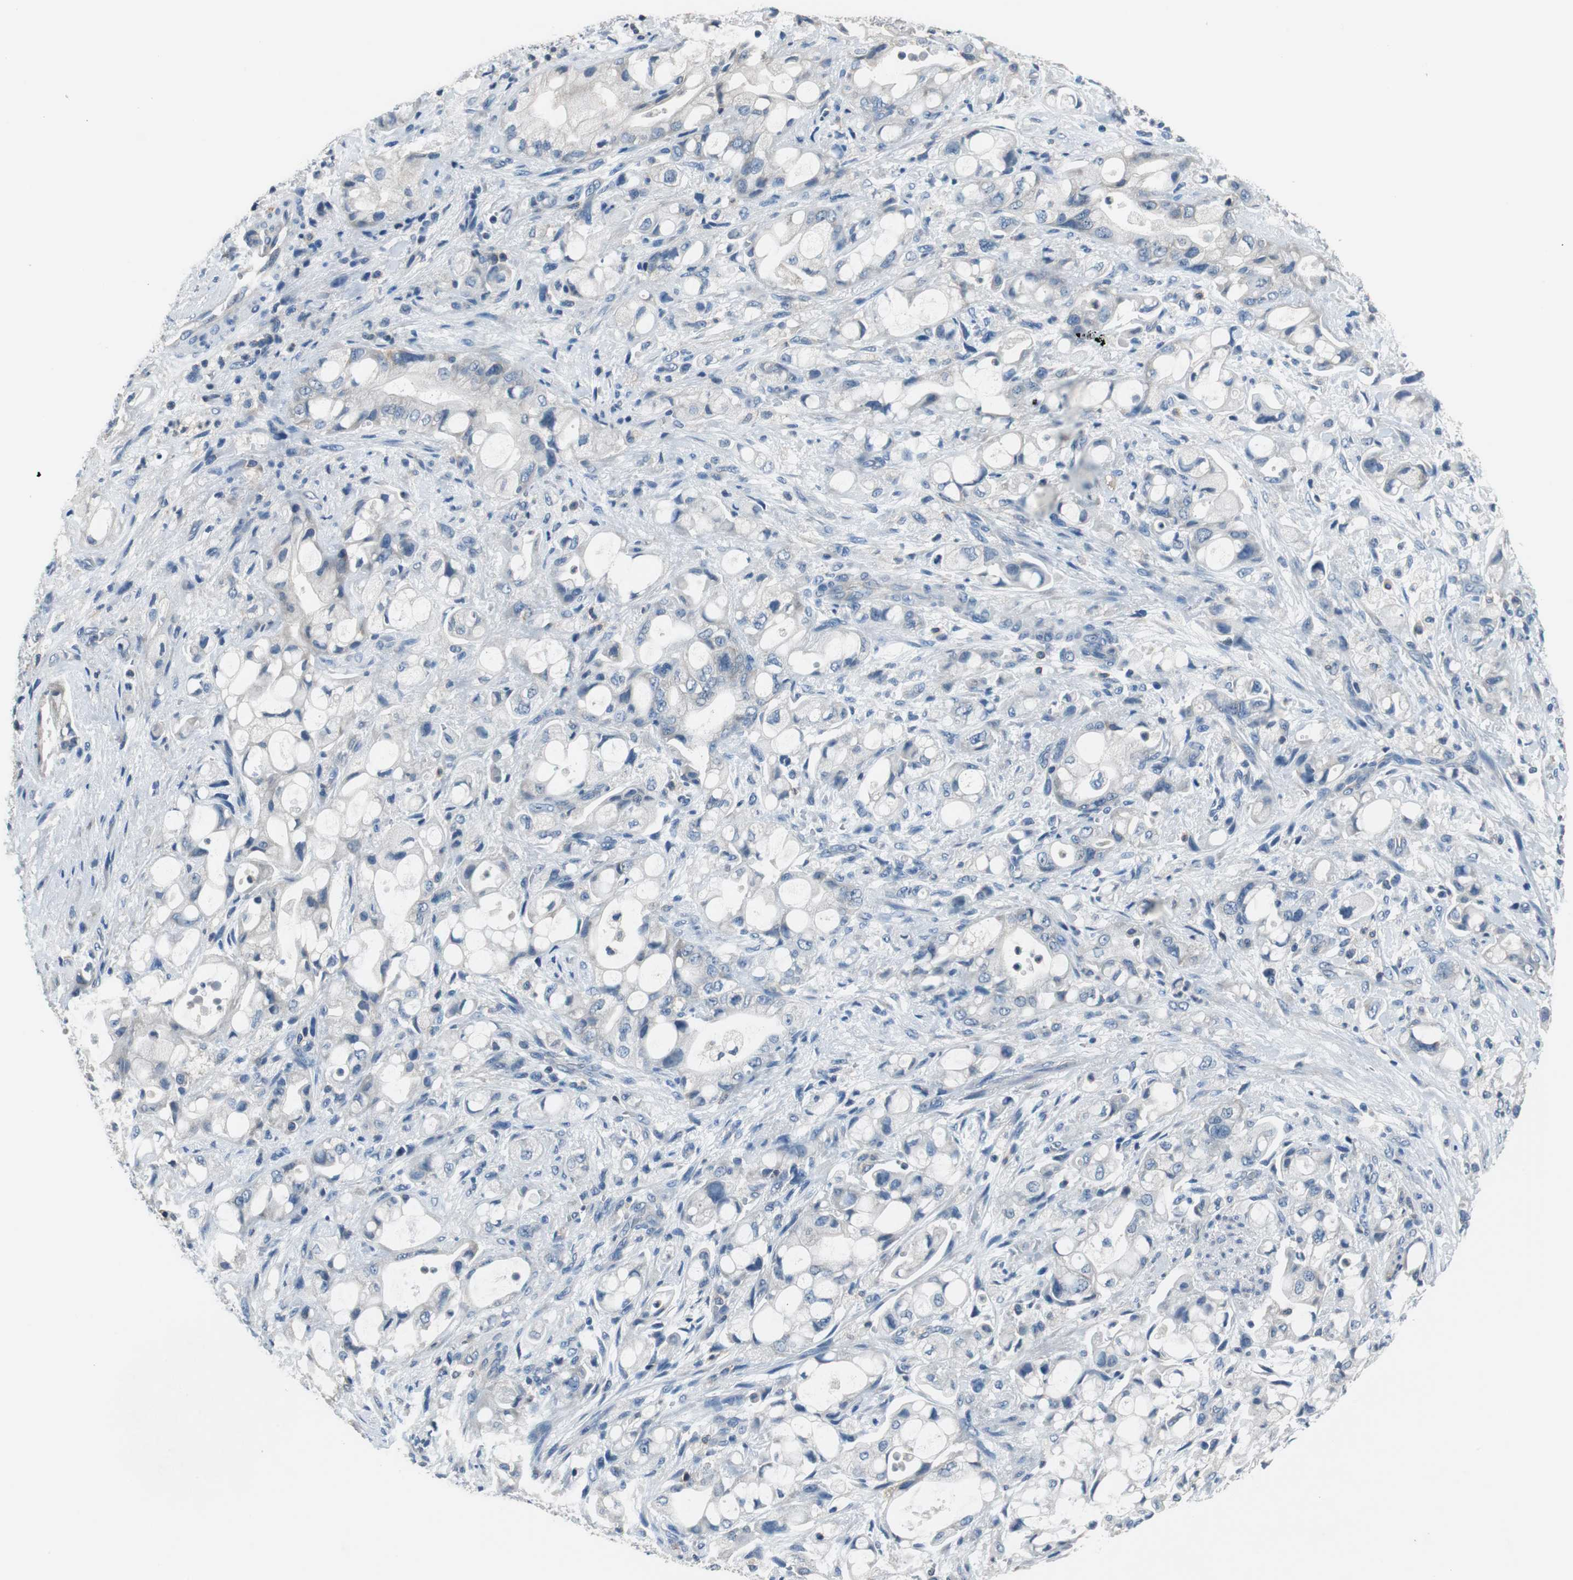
{"staining": {"intensity": "negative", "quantity": "none", "location": "none"}, "tissue": "pancreatic cancer", "cell_type": "Tumor cells", "image_type": "cancer", "snomed": [{"axis": "morphology", "description": "Adenocarcinoma, NOS"}, {"axis": "topography", "description": "Pancreas"}], "caption": "An image of human pancreatic cancer (adenocarcinoma) is negative for staining in tumor cells.", "gene": "PRKCA", "patient": {"sex": "male", "age": 79}}